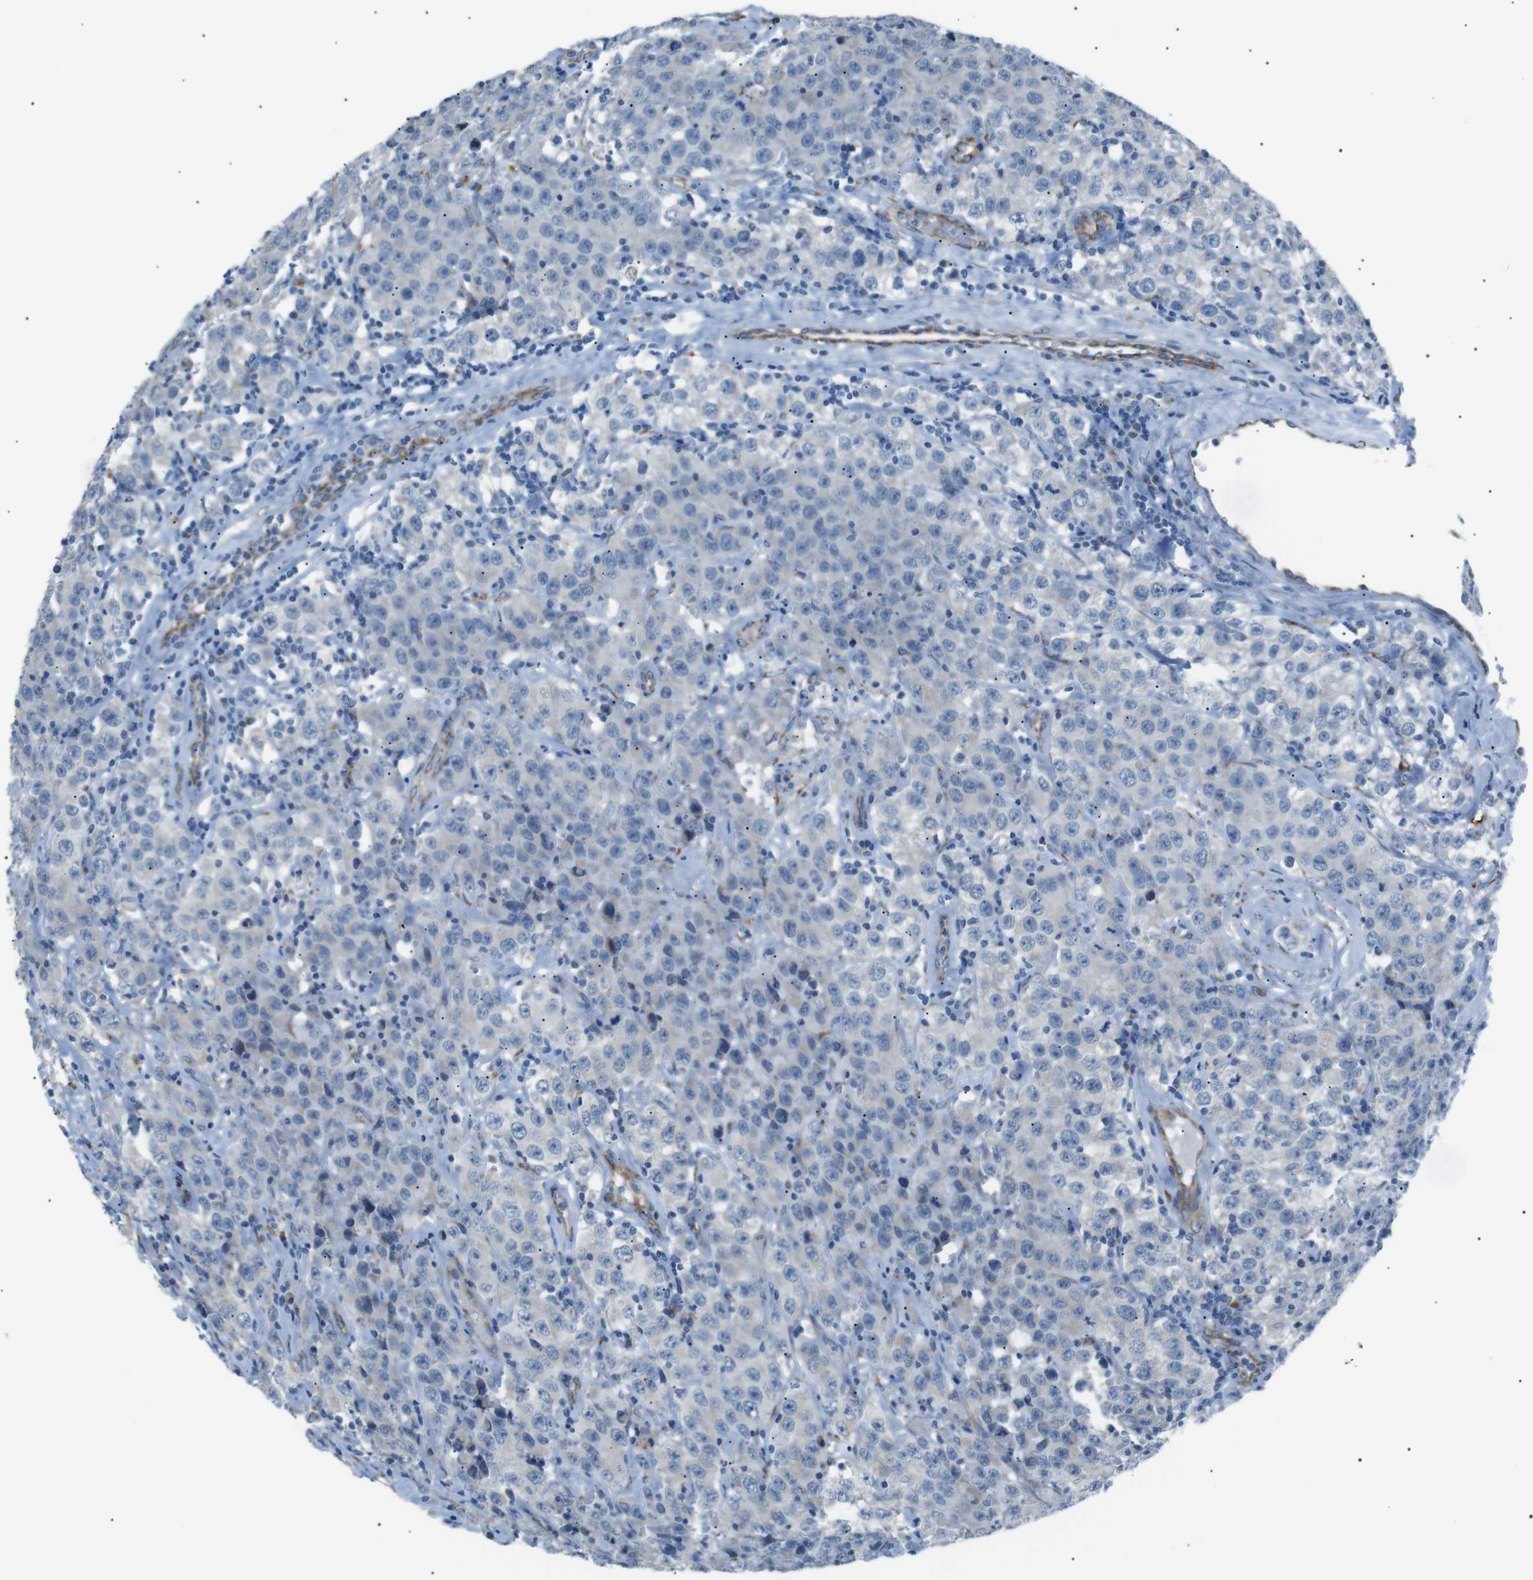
{"staining": {"intensity": "negative", "quantity": "none", "location": "none"}, "tissue": "testis cancer", "cell_type": "Tumor cells", "image_type": "cancer", "snomed": [{"axis": "morphology", "description": "Seminoma, NOS"}, {"axis": "topography", "description": "Testis"}], "caption": "Immunohistochemistry image of human testis seminoma stained for a protein (brown), which displays no positivity in tumor cells. (DAB (3,3'-diaminobenzidine) immunohistochemistry with hematoxylin counter stain).", "gene": "MTARC2", "patient": {"sex": "male", "age": 52}}